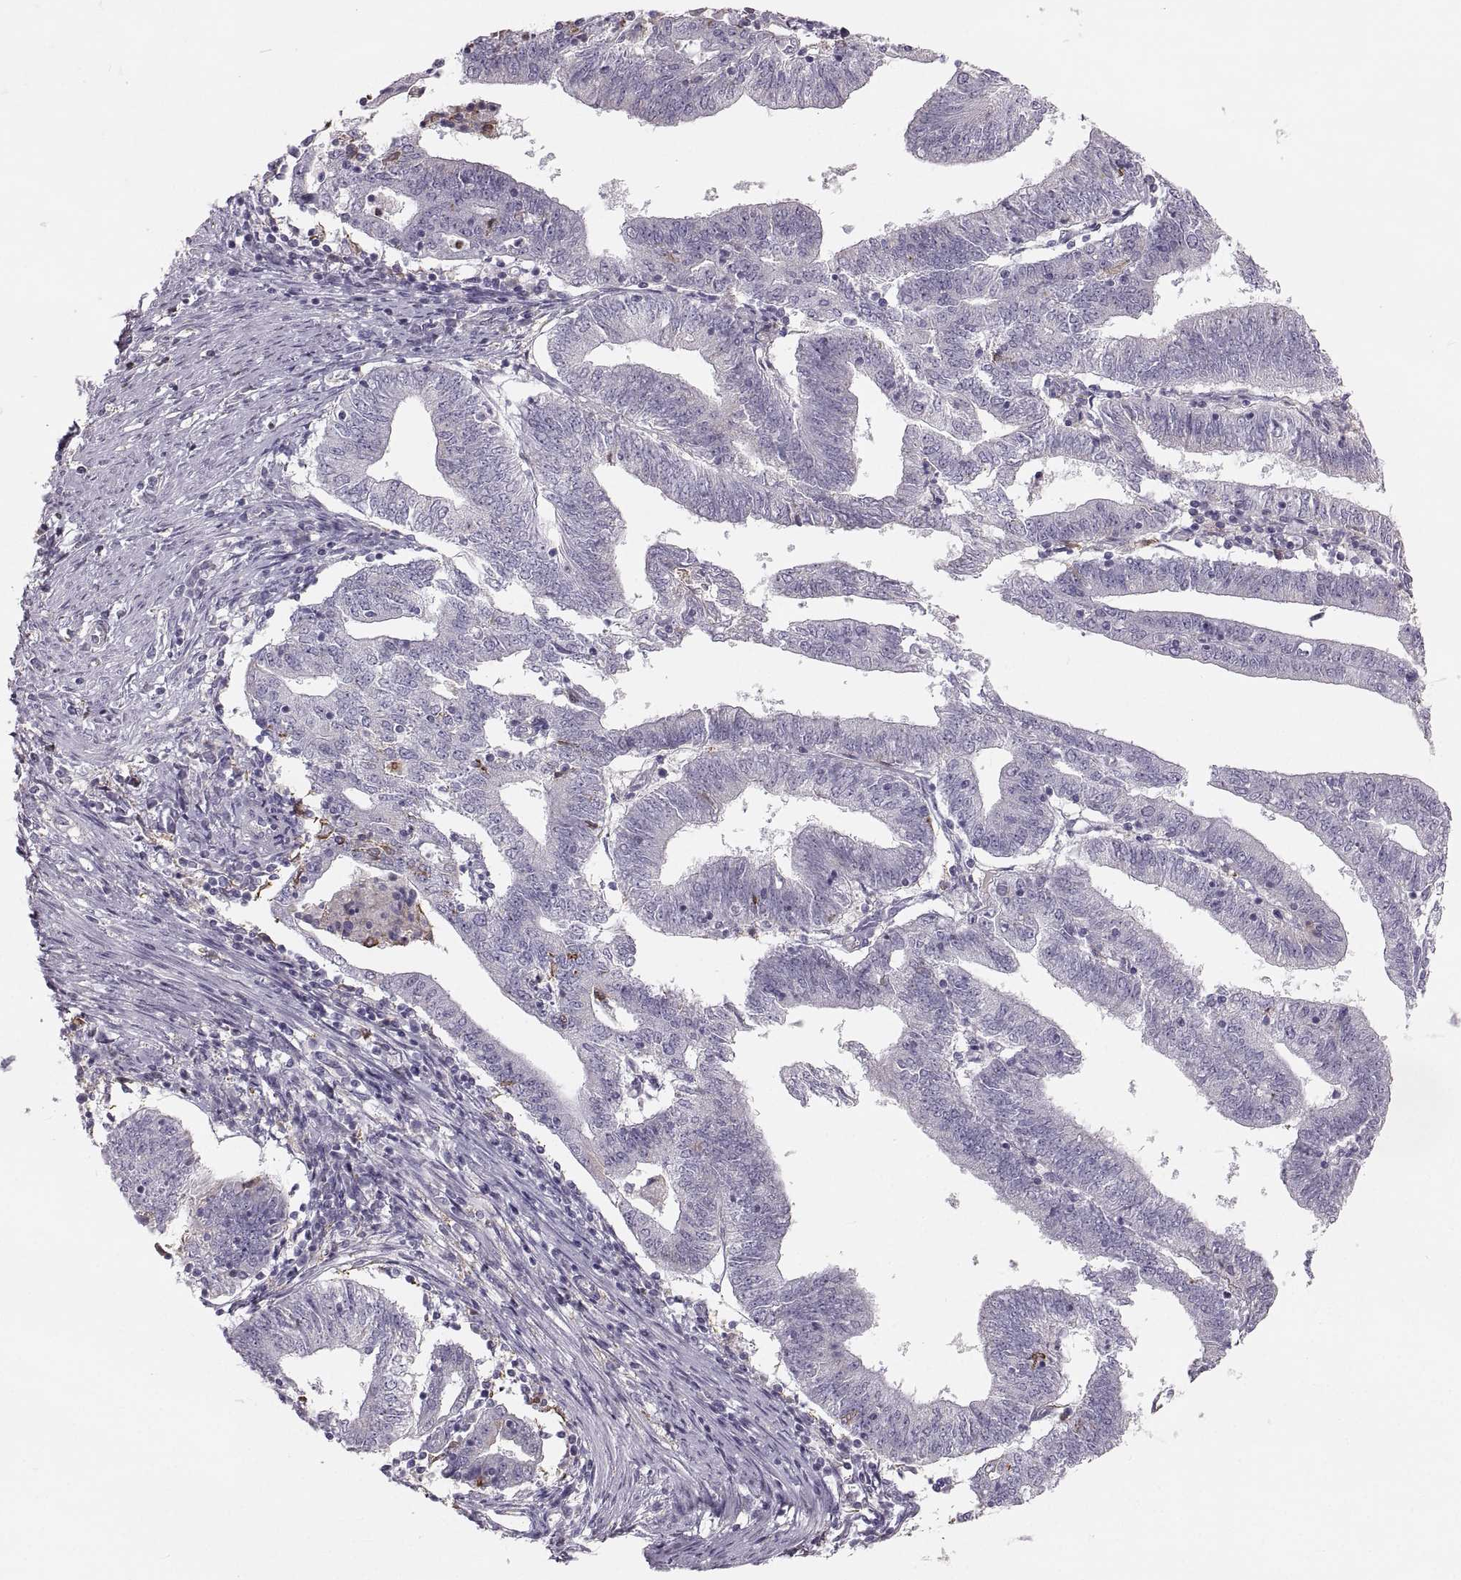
{"staining": {"intensity": "negative", "quantity": "none", "location": "none"}, "tissue": "endometrial cancer", "cell_type": "Tumor cells", "image_type": "cancer", "snomed": [{"axis": "morphology", "description": "Adenocarcinoma, NOS"}, {"axis": "topography", "description": "Endometrium"}], "caption": "An immunohistochemistry micrograph of endometrial cancer (adenocarcinoma) is shown. There is no staining in tumor cells of endometrial cancer (adenocarcinoma).", "gene": "RUNDC3A", "patient": {"sex": "female", "age": 82}}